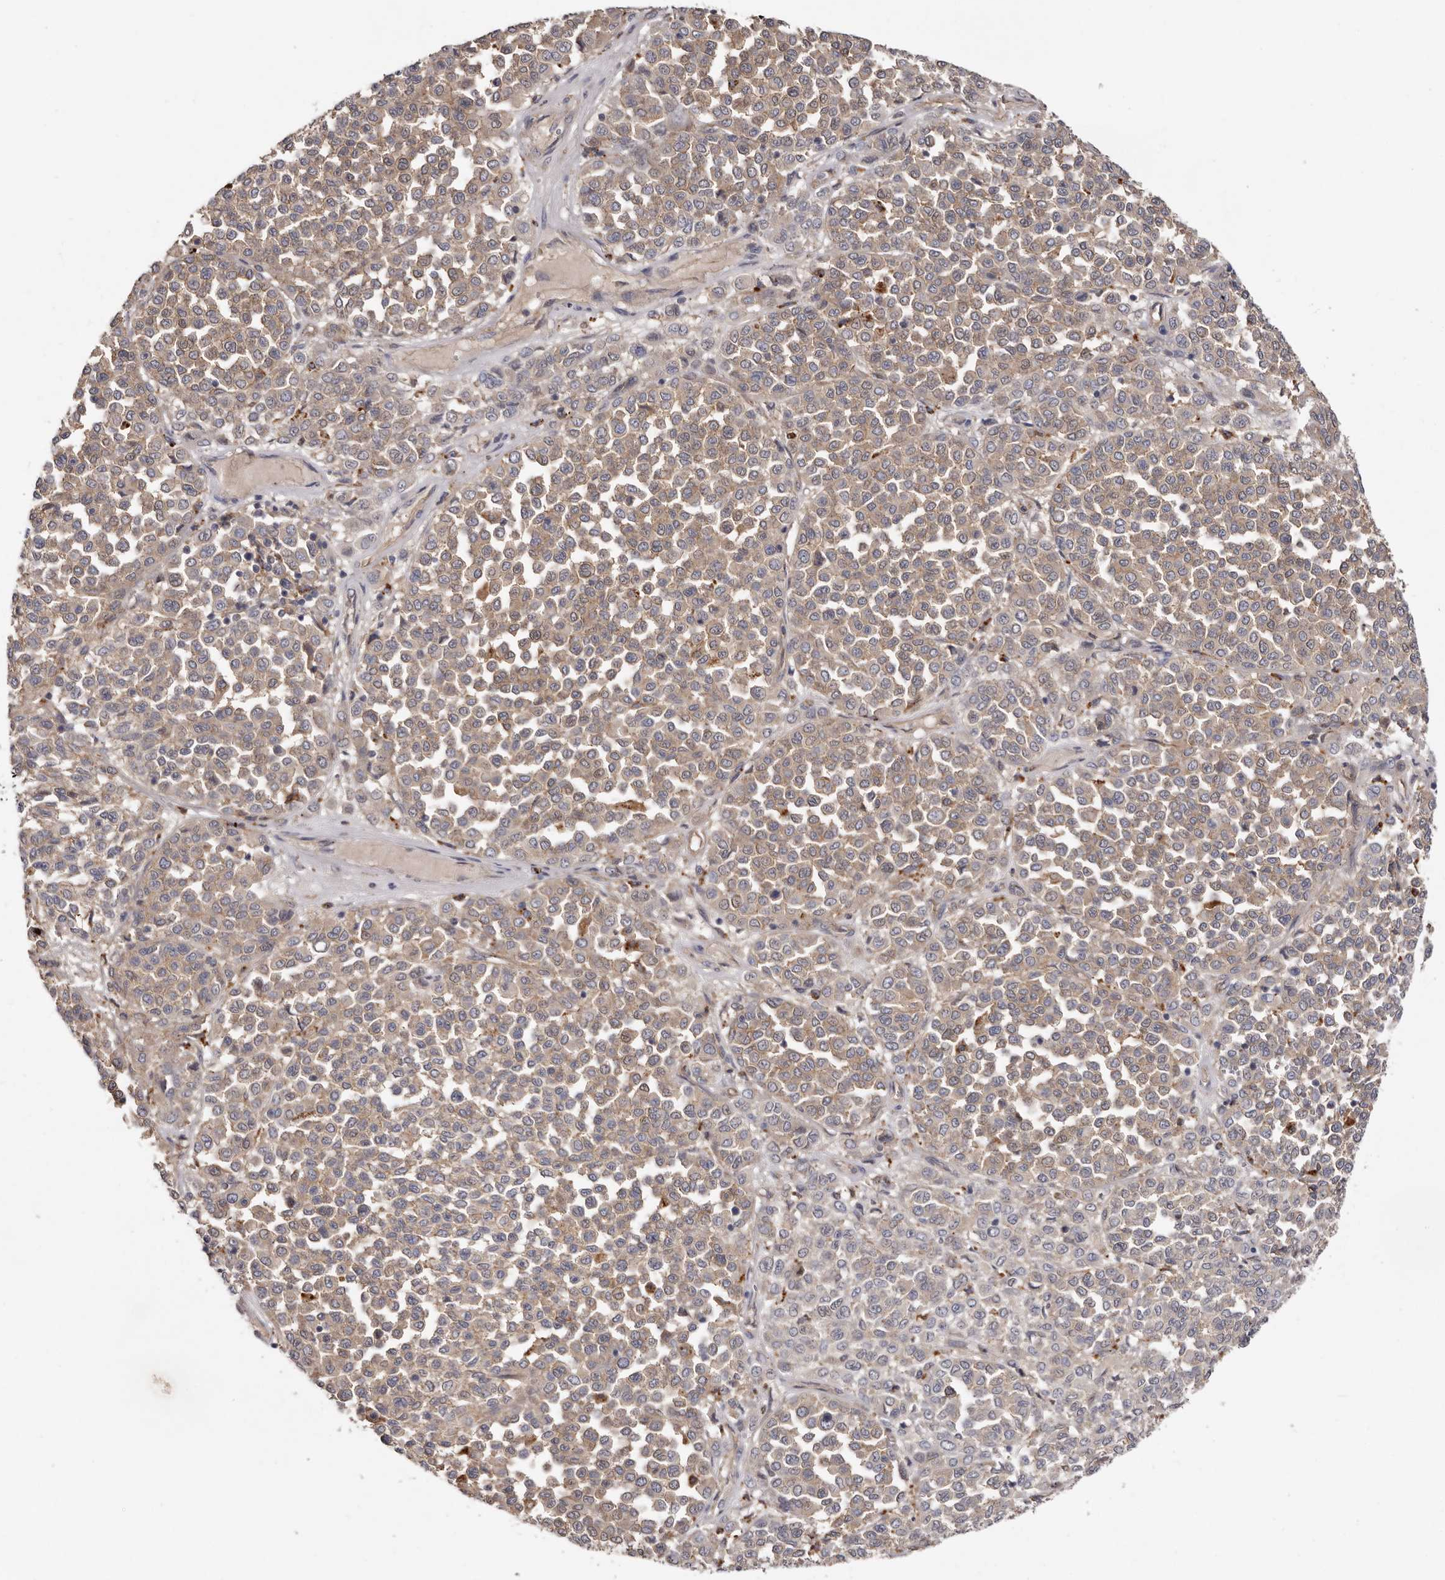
{"staining": {"intensity": "weak", "quantity": ">75%", "location": "cytoplasmic/membranous"}, "tissue": "melanoma", "cell_type": "Tumor cells", "image_type": "cancer", "snomed": [{"axis": "morphology", "description": "Malignant melanoma, Metastatic site"}, {"axis": "topography", "description": "Pancreas"}], "caption": "Protein expression analysis of human melanoma reveals weak cytoplasmic/membranous expression in approximately >75% of tumor cells. Using DAB (3,3'-diaminobenzidine) (brown) and hematoxylin (blue) stains, captured at high magnification using brightfield microscopy.", "gene": "INKA2", "patient": {"sex": "female", "age": 30}}